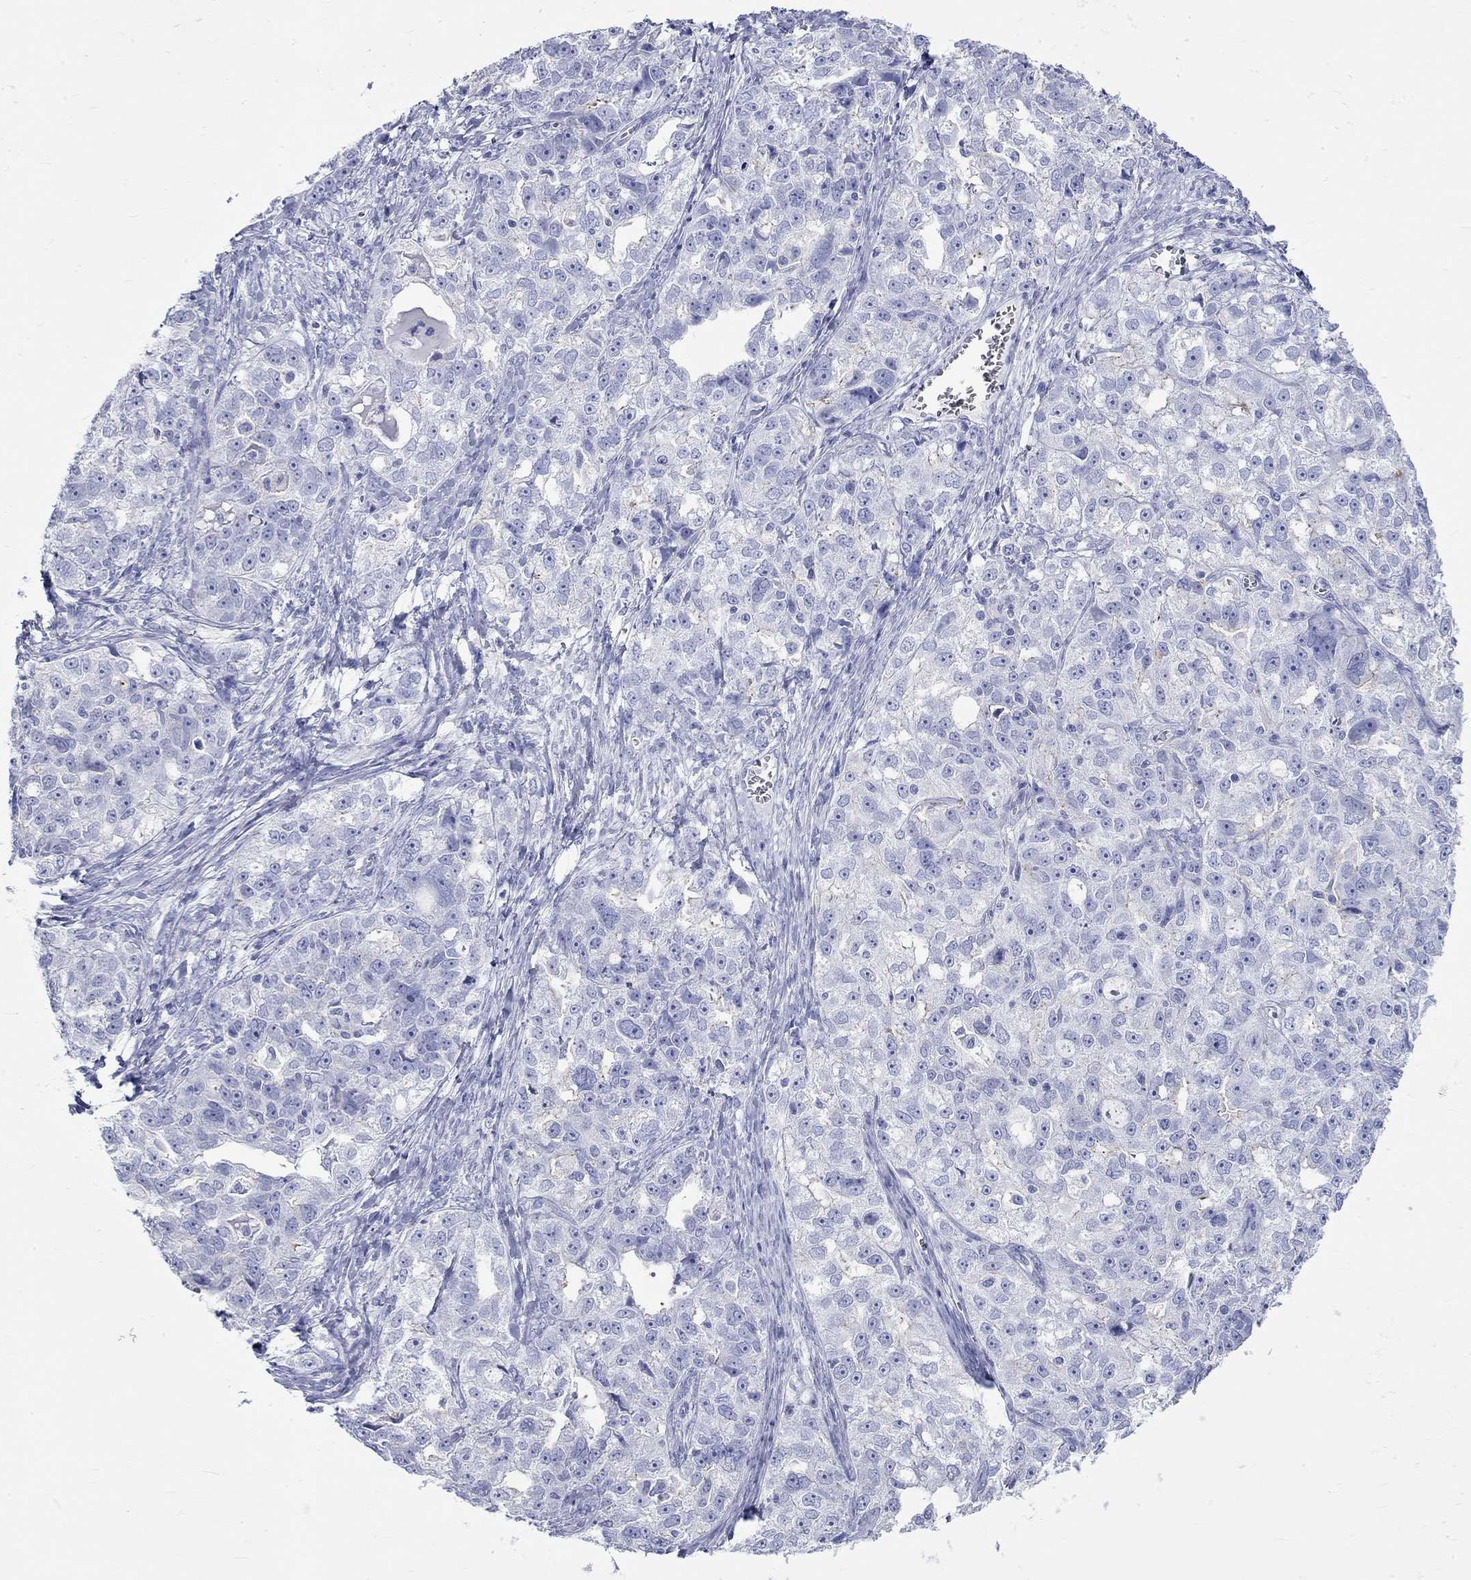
{"staining": {"intensity": "negative", "quantity": "none", "location": "none"}, "tissue": "ovarian cancer", "cell_type": "Tumor cells", "image_type": "cancer", "snomed": [{"axis": "morphology", "description": "Cystadenocarcinoma, serous, NOS"}, {"axis": "topography", "description": "Ovary"}], "caption": "Tumor cells are negative for protein expression in human ovarian cancer.", "gene": "SPATA9", "patient": {"sex": "female", "age": 51}}